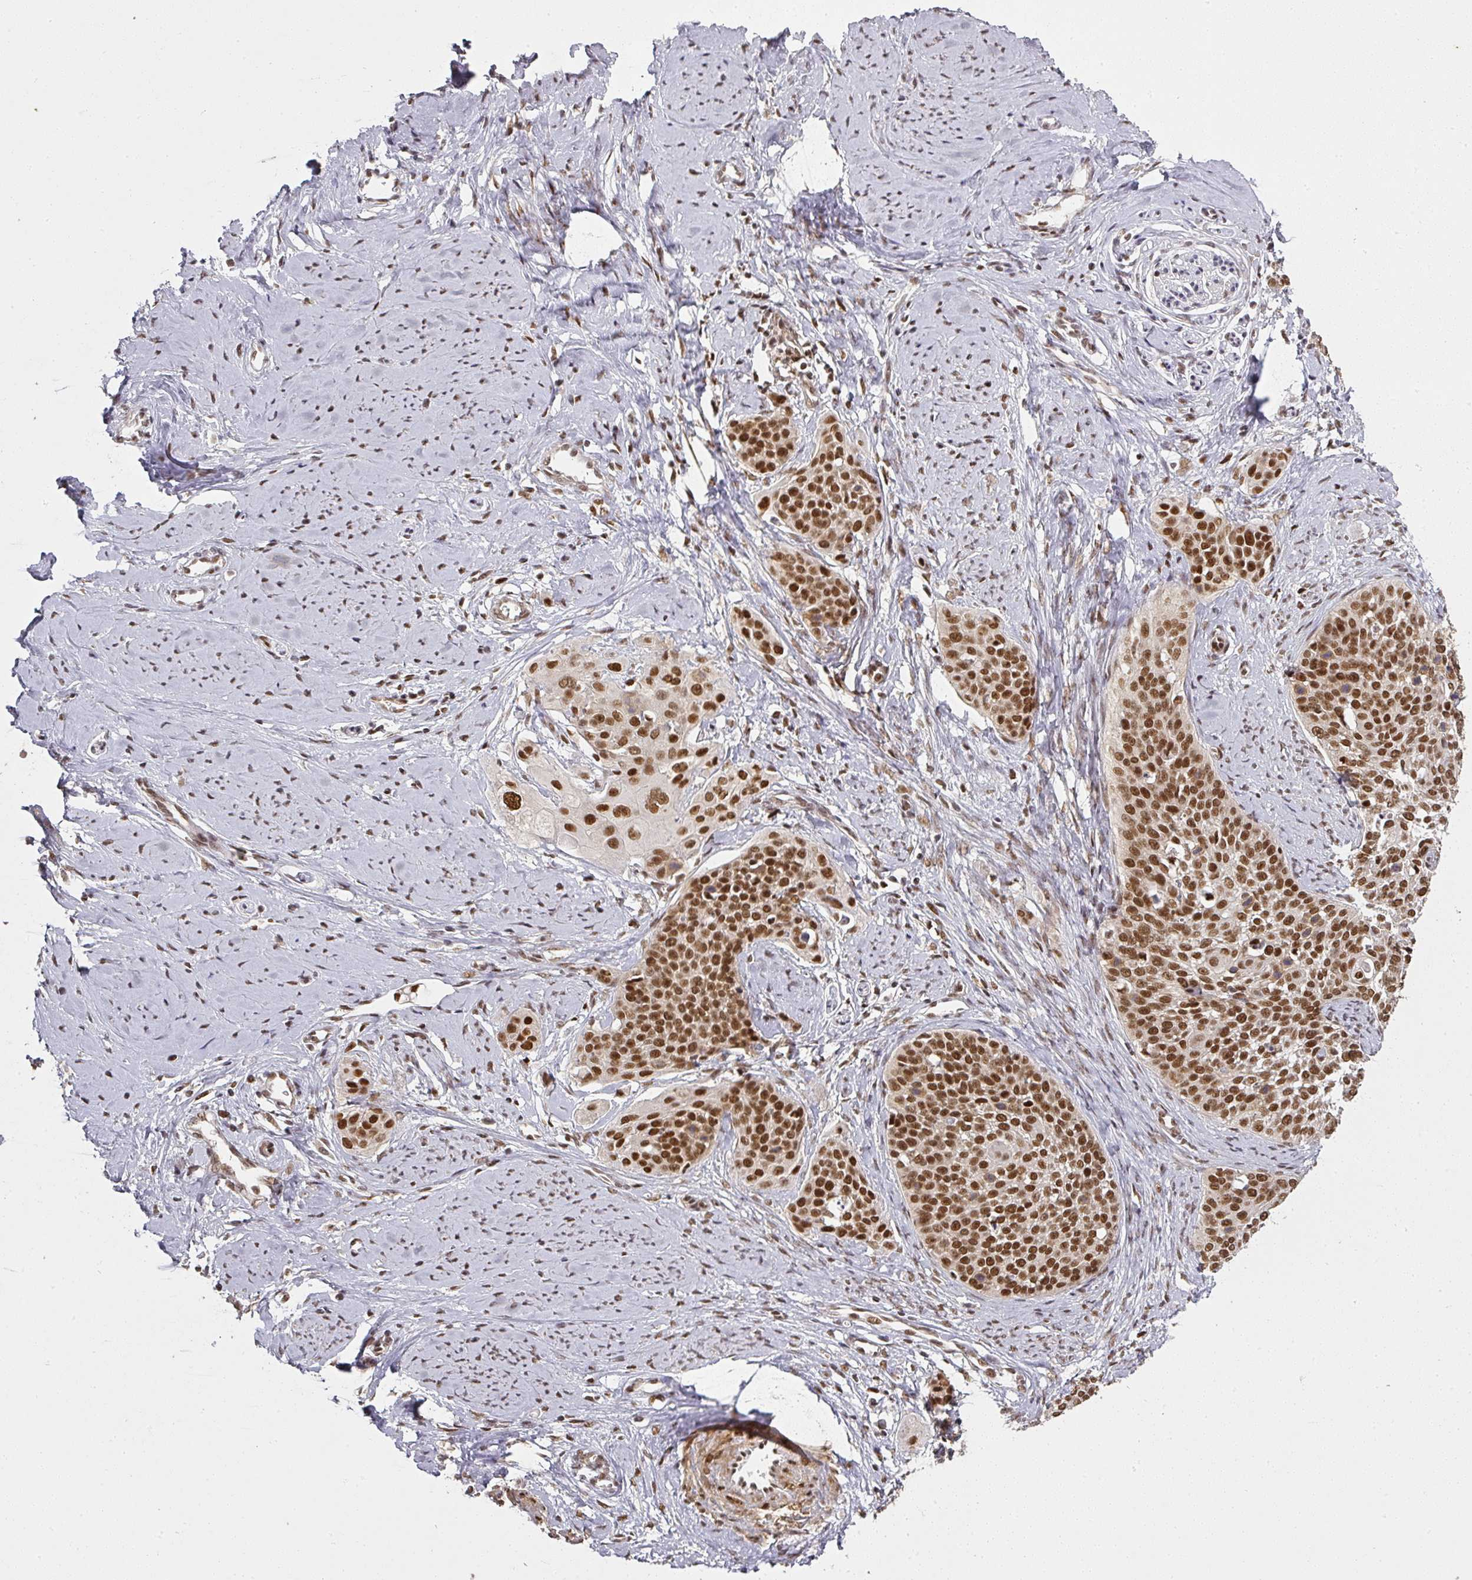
{"staining": {"intensity": "strong", "quantity": ">75%", "location": "nuclear"}, "tissue": "cervical cancer", "cell_type": "Tumor cells", "image_type": "cancer", "snomed": [{"axis": "morphology", "description": "Squamous cell carcinoma, NOS"}, {"axis": "topography", "description": "Cervix"}], "caption": "Cervical squamous cell carcinoma stained with a protein marker shows strong staining in tumor cells.", "gene": "GPRIN2", "patient": {"sex": "female", "age": 44}}